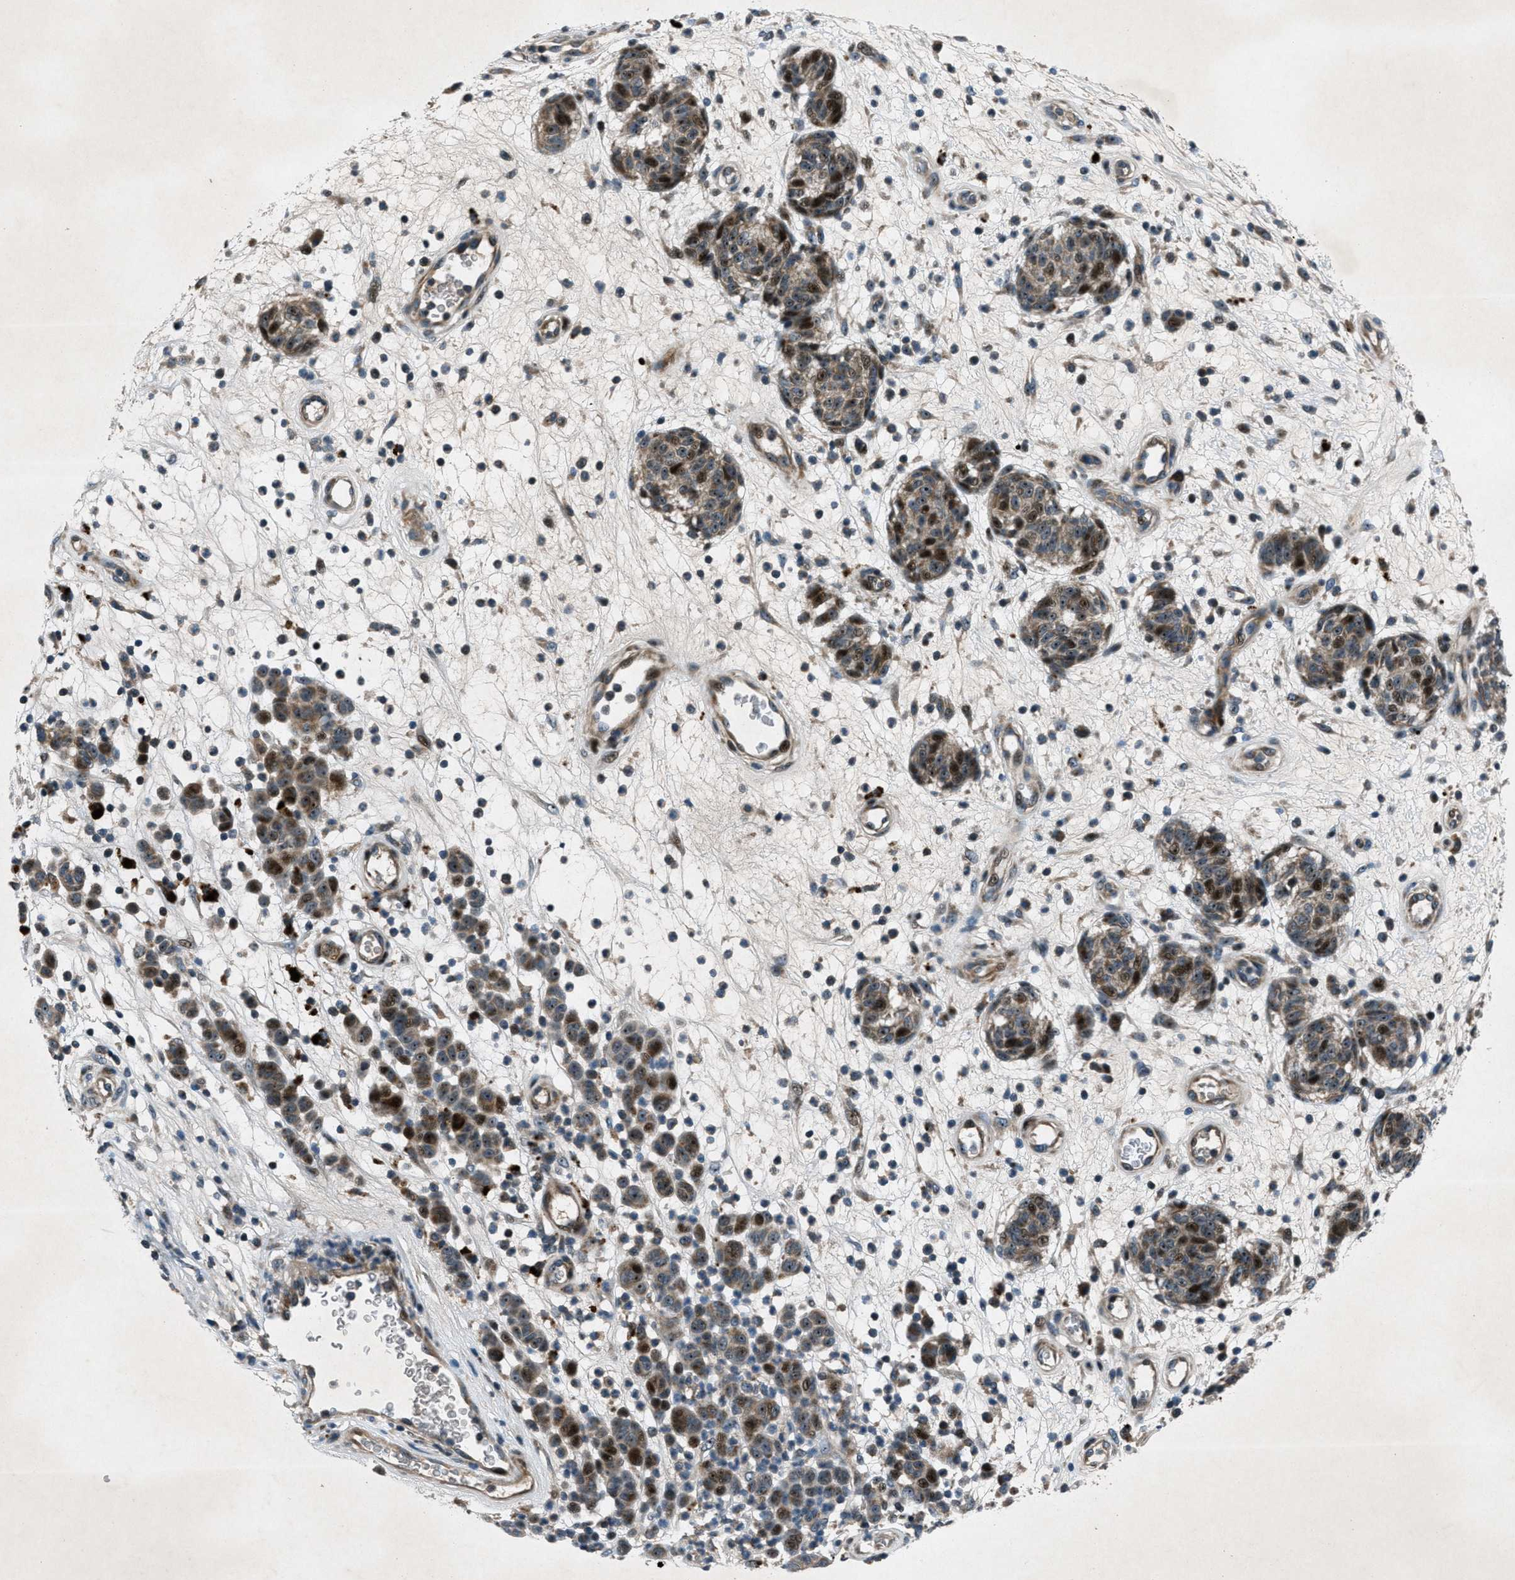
{"staining": {"intensity": "moderate", "quantity": ">75%", "location": "cytoplasmic/membranous,nuclear"}, "tissue": "melanoma", "cell_type": "Tumor cells", "image_type": "cancer", "snomed": [{"axis": "morphology", "description": "Malignant melanoma, NOS"}, {"axis": "topography", "description": "Skin"}], "caption": "Immunohistochemical staining of melanoma exhibits medium levels of moderate cytoplasmic/membranous and nuclear protein expression in approximately >75% of tumor cells.", "gene": "CLEC2D", "patient": {"sex": "male", "age": 59}}